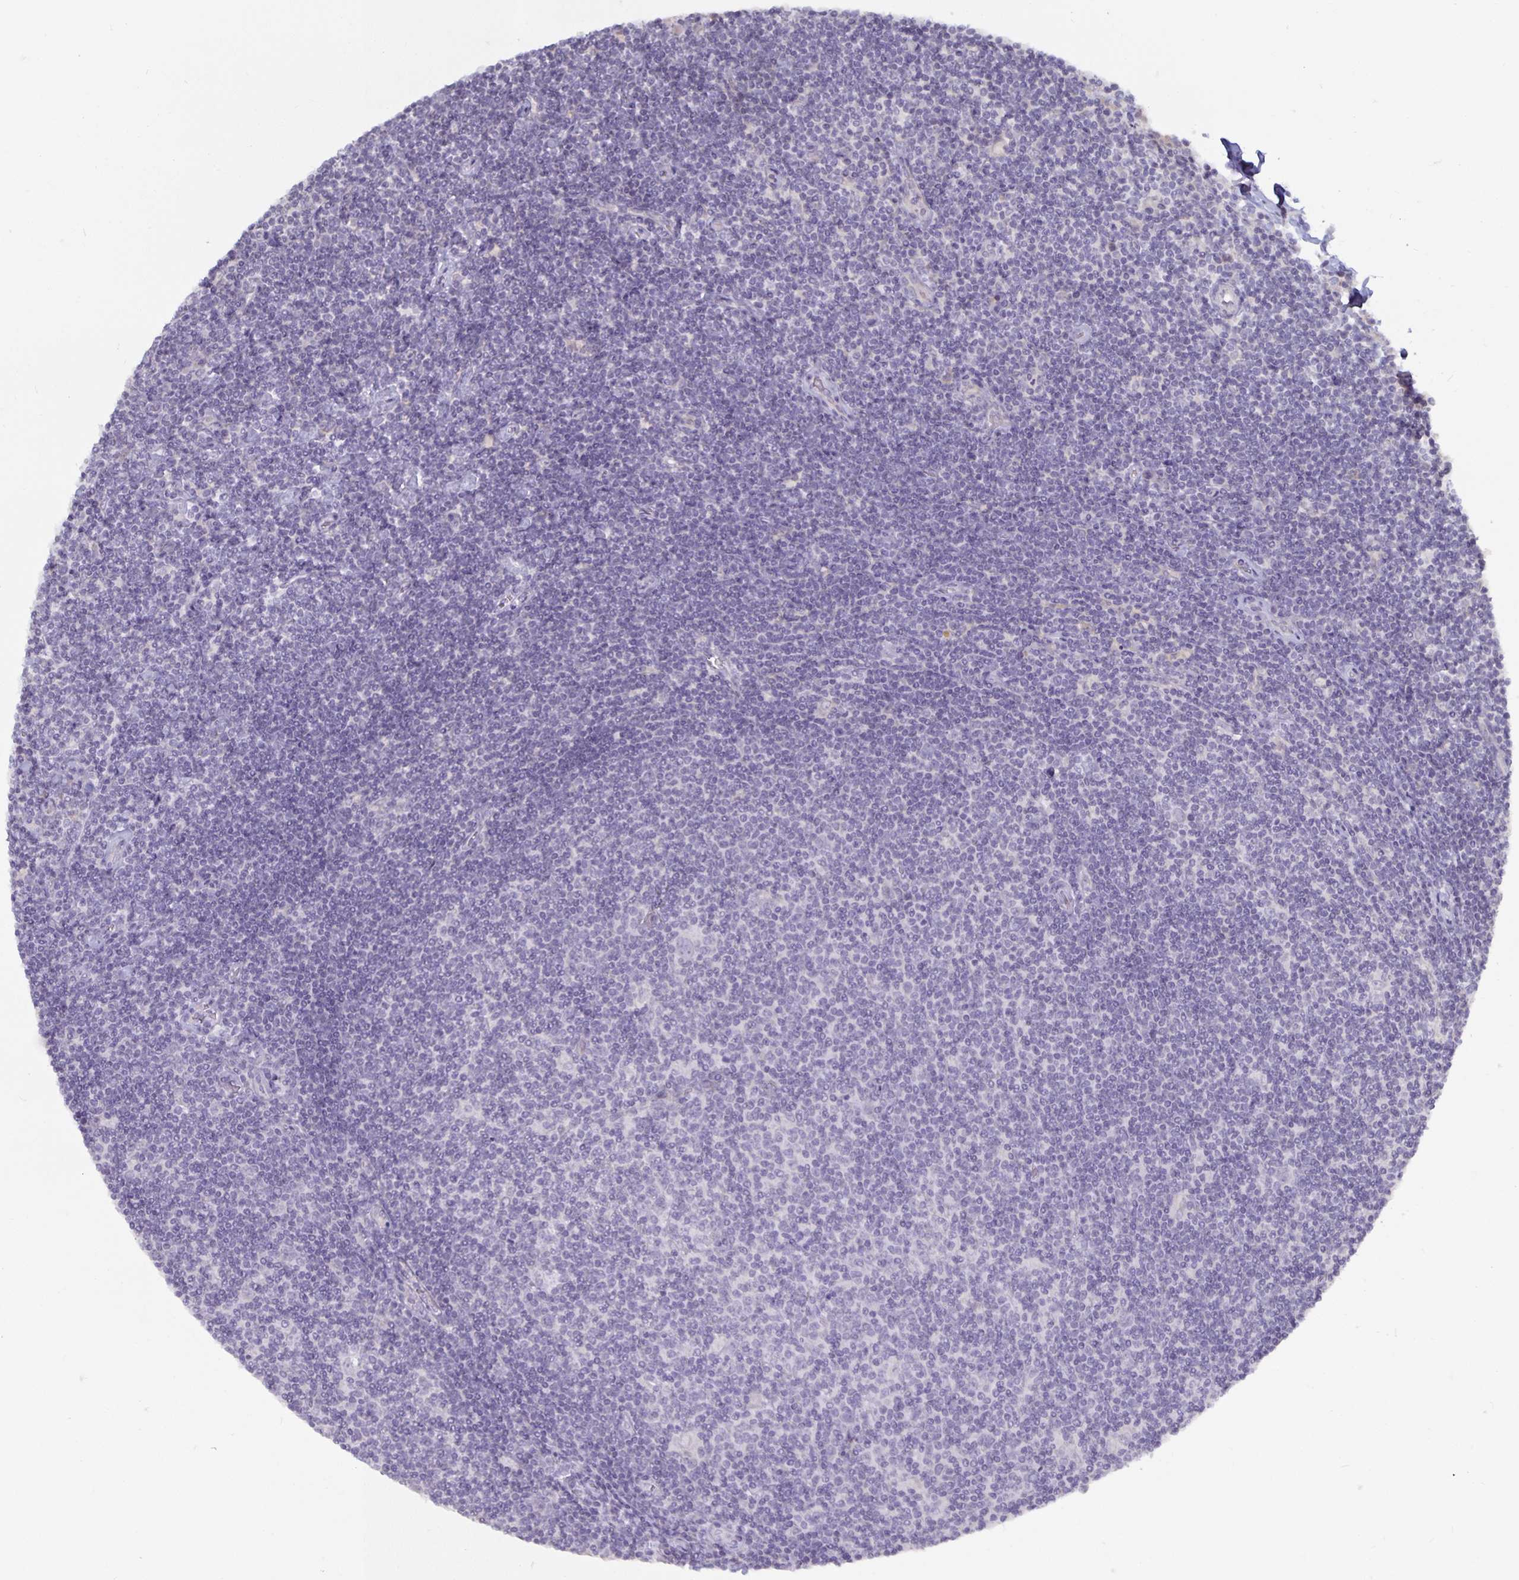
{"staining": {"intensity": "negative", "quantity": "none", "location": "none"}, "tissue": "lymphoma", "cell_type": "Tumor cells", "image_type": "cancer", "snomed": [{"axis": "morphology", "description": "Hodgkin's disease, NOS"}, {"axis": "topography", "description": "Lymph node"}], "caption": "Tumor cells are negative for protein expression in human lymphoma.", "gene": "PLCB3", "patient": {"sex": "male", "age": 40}}